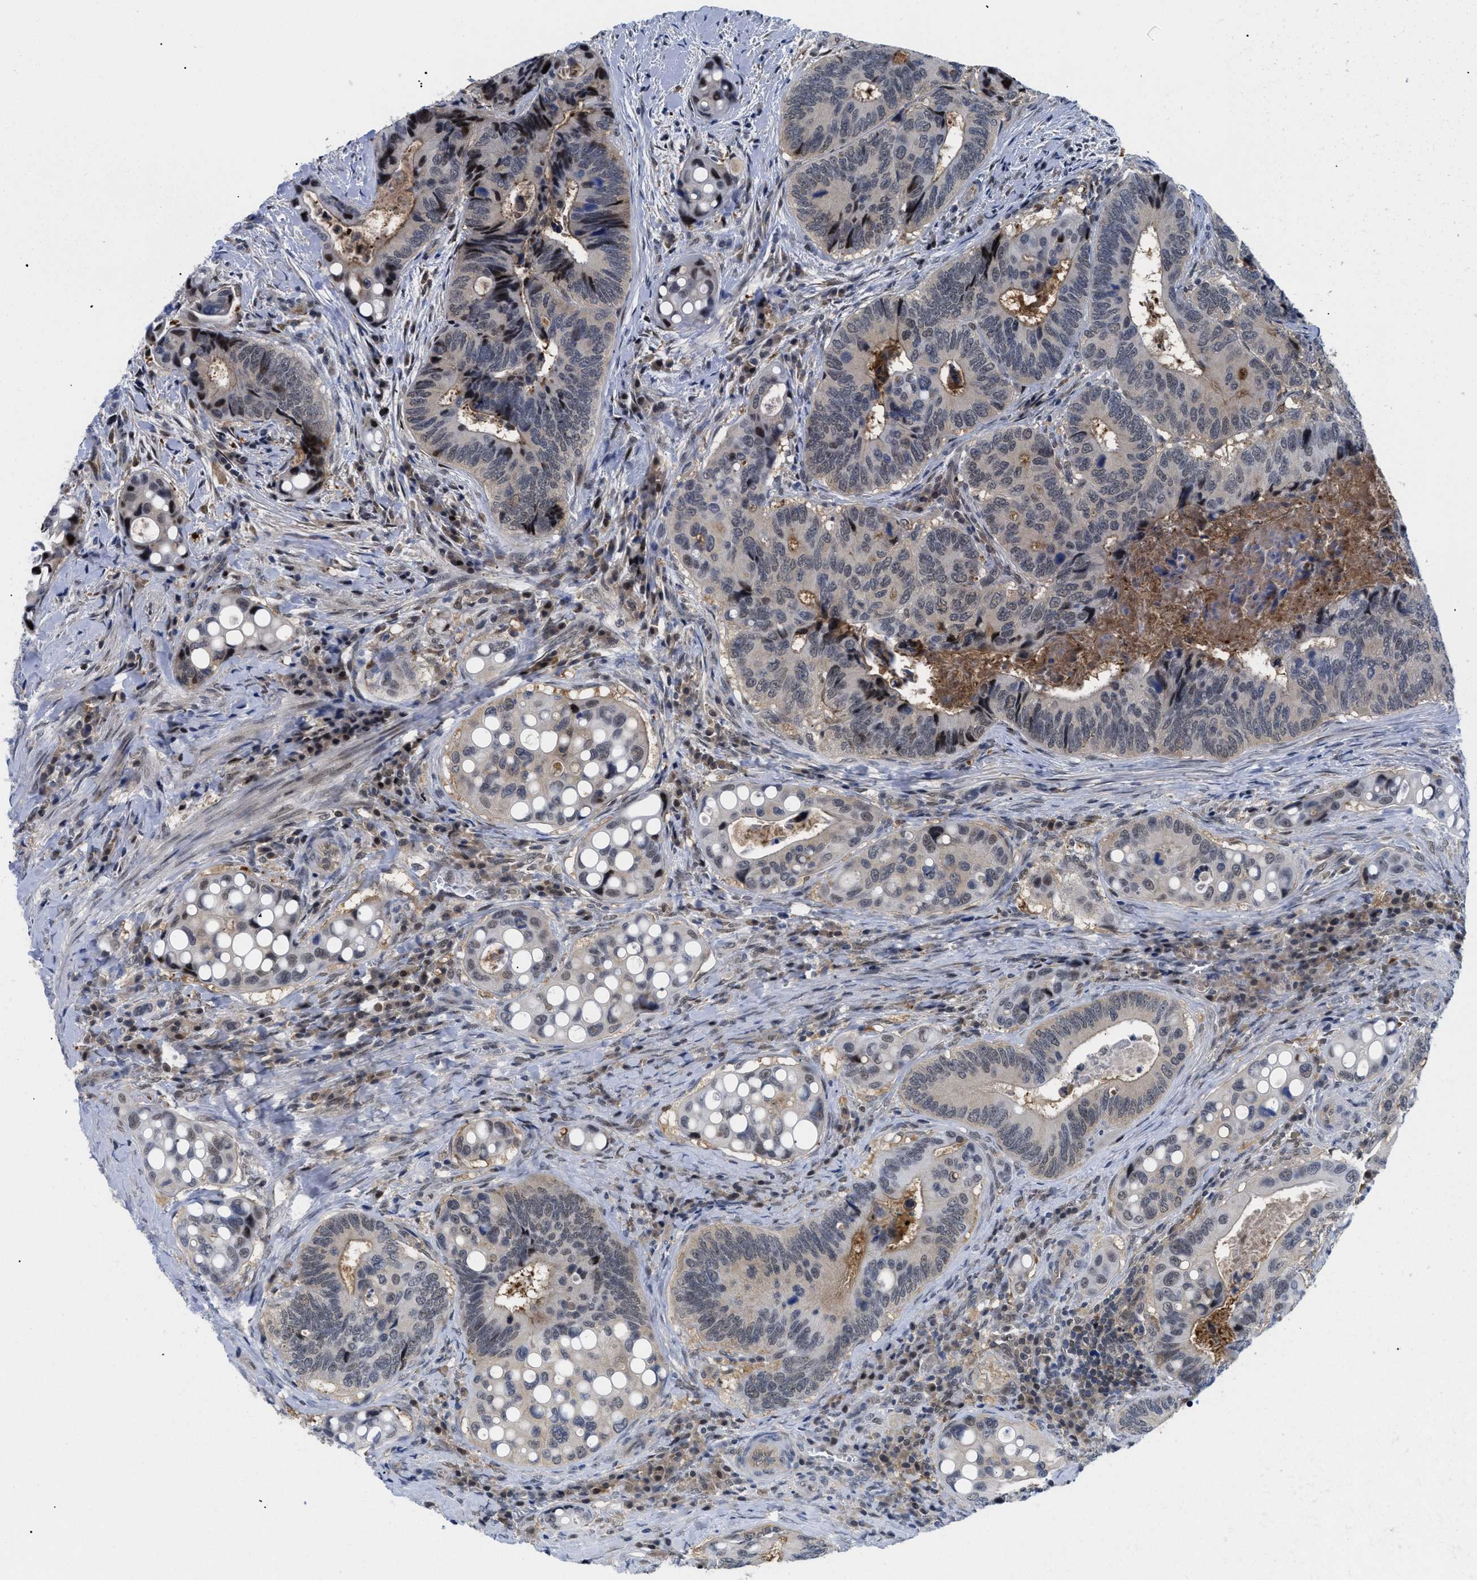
{"staining": {"intensity": "weak", "quantity": "<25%", "location": "nuclear"}, "tissue": "colorectal cancer", "cell_type": "Tumor cells", "image_type": "cancer", "snomed": [{"axis": "morphology", "description": "Inflammation, NOS"}, {"axis": "morphology", "description": "Adenocarcinoma, NOS"}, {"axis": "topography", "description": "Colon"}], "caption": "Tumor cells show no significant protein positivity in adenocarcinoma (colorectal).", "gene": "SLC29A2", "patient": {"sex": "male", "age": 72}}